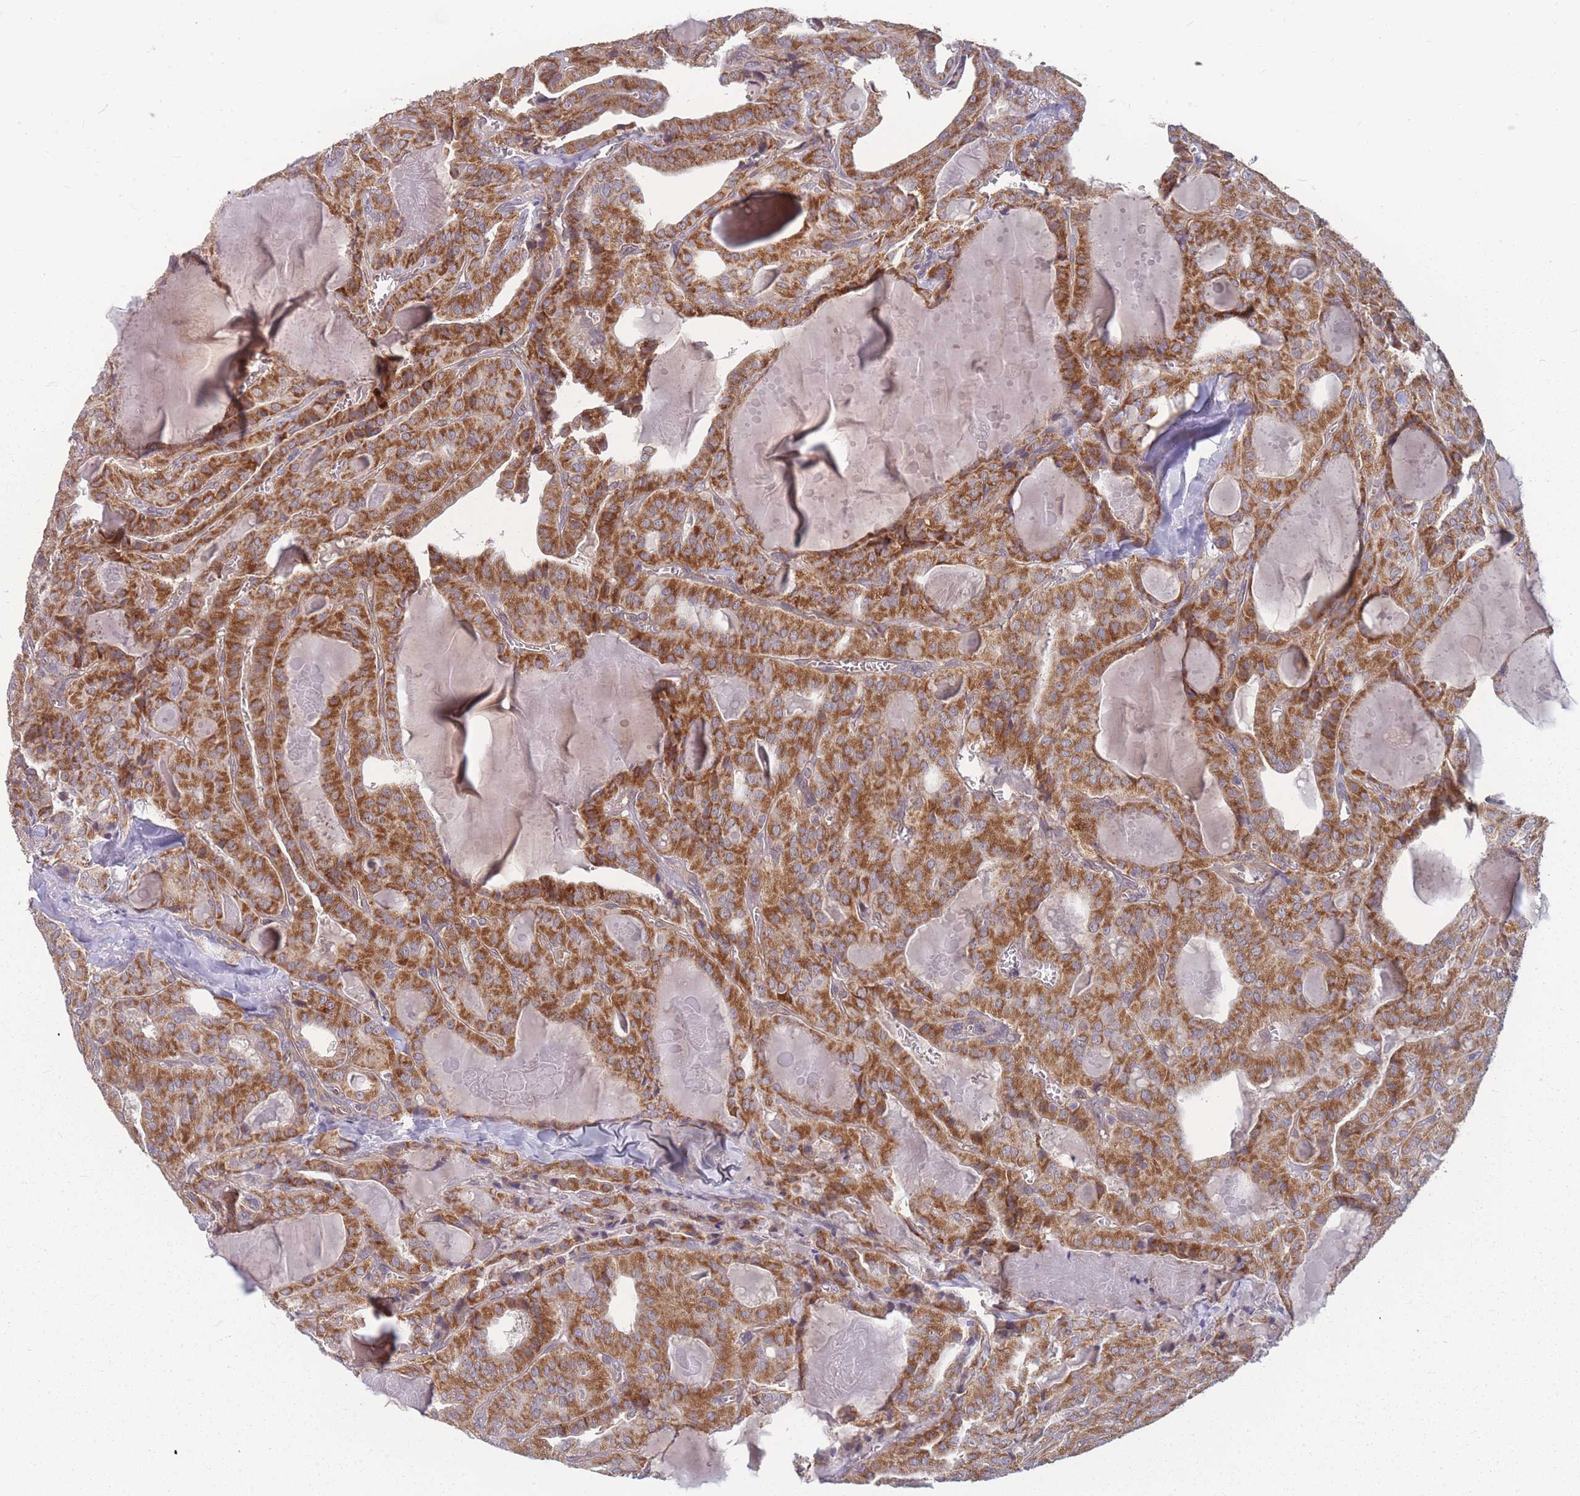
{"staining": {"intensity": "strong", "quantity": ">75%", "location": "cytoplasmic/membranous"}, "tissue": "thyroid cancer", "cell_type": "Tumor cells", "image_type": "cancer", "snomed": [{"axis": "morphology", "description": "Papillary adenocarcinoma, NOS"}, {"axis": "topography", "description": "Thyroid gland"}], "caption": "This is a micrograph of IHC staining of papillary adenocarcinoma (thyroid), which shows strong staining in the cytoplasmic/membranous of tumor cells.", "gene": "SLC35B4", "patient": {"sex": "male", "age": 52}}